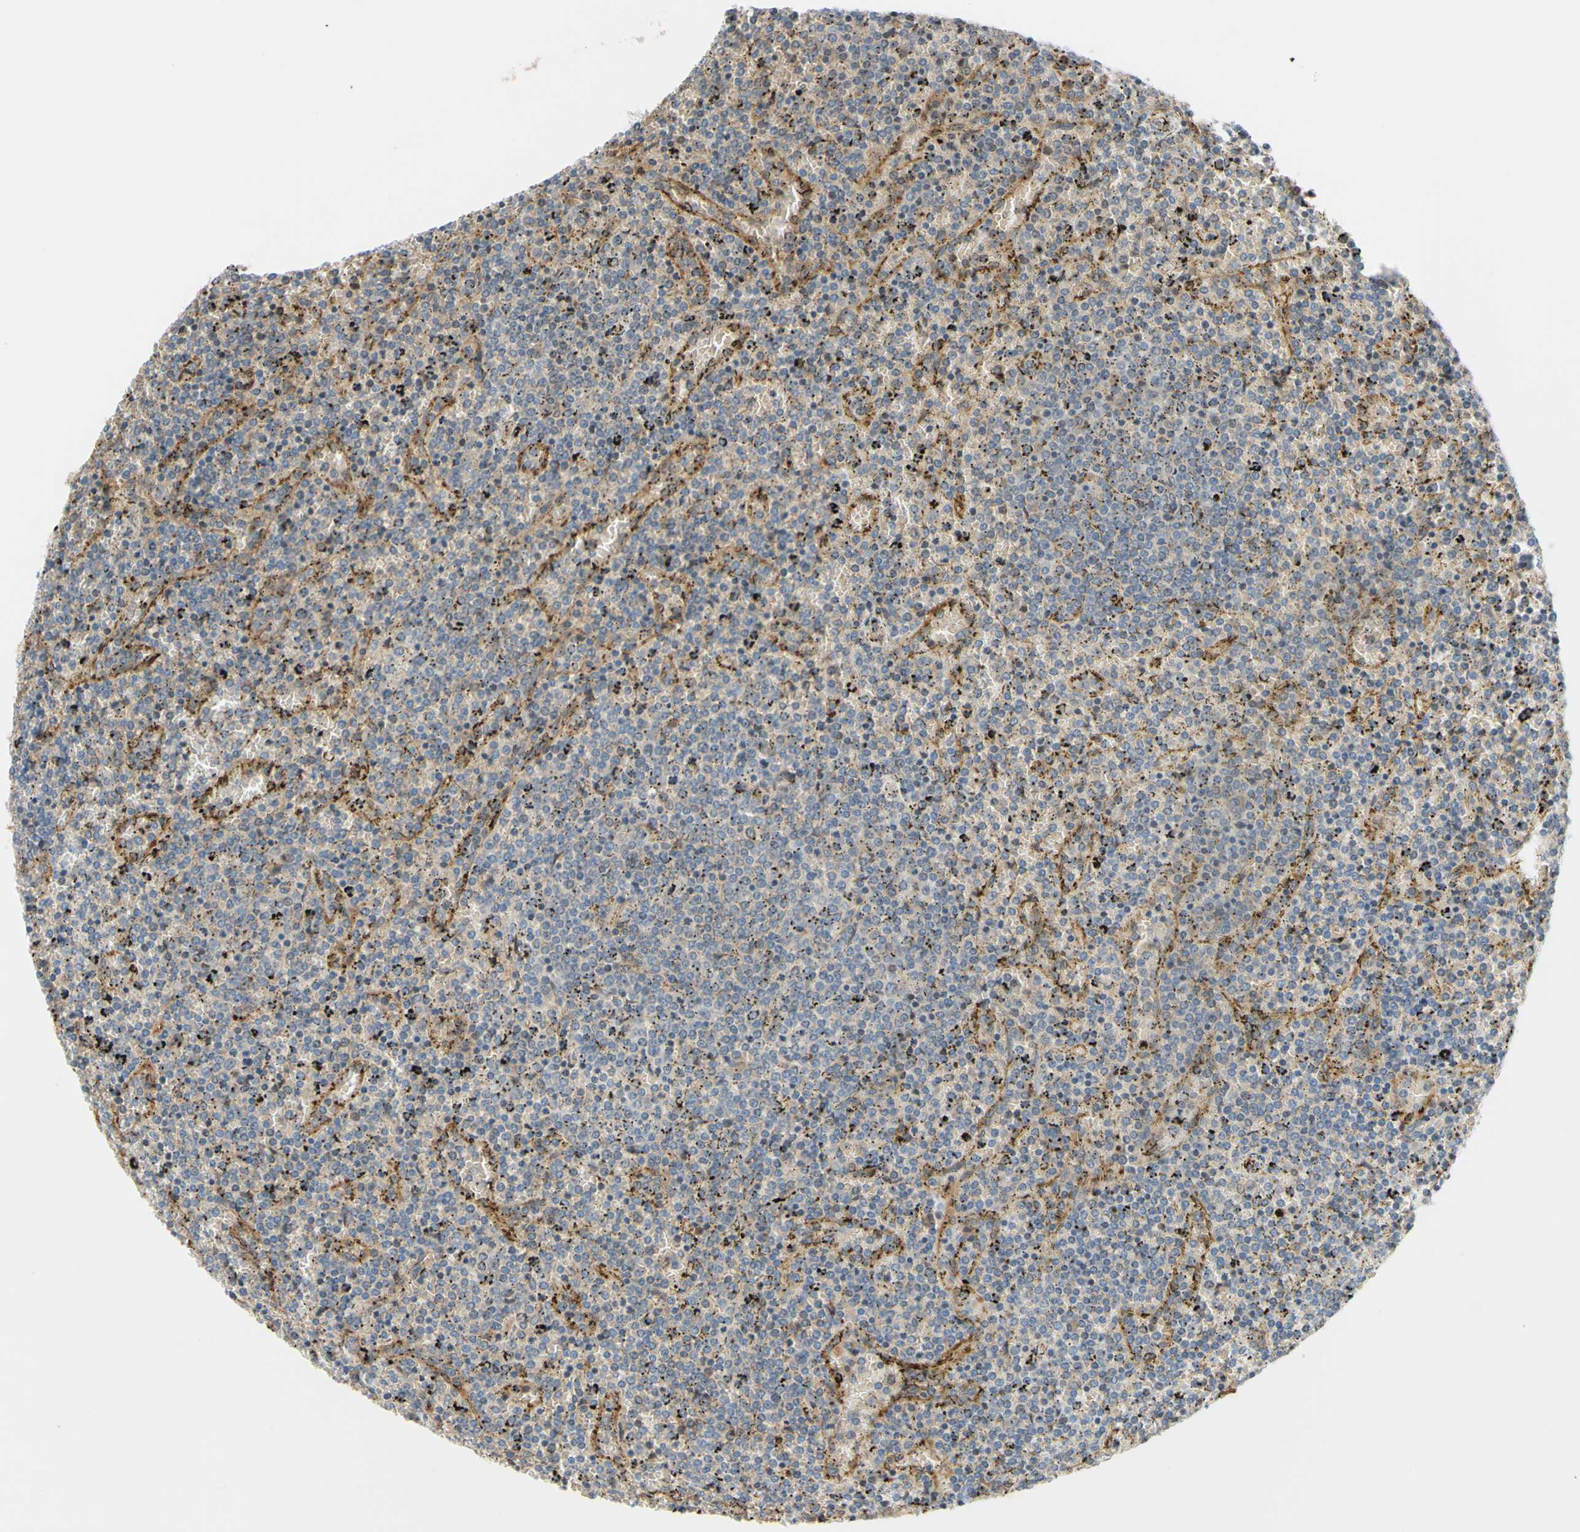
{"staining": {"intensity": "negative", "quantity": "none", "location": "none"}, "tissue": "lymphoma", "cell_type": "Tumor cells", "image_type": "cancer", "snomed": [{"axis": "morphology", "description": "Malignant lymphoma, non-Hodgkin's type, Low grade"}, {"axis": "topography", "description": "Spleen"}], "caption": "This is a image of immunohistochemistry (IHC) staining of lymphoma, which shows no positivity in tumor cells.", "gene": "DYNLRB1", "patient": {"sex": "female", "age": 77}}